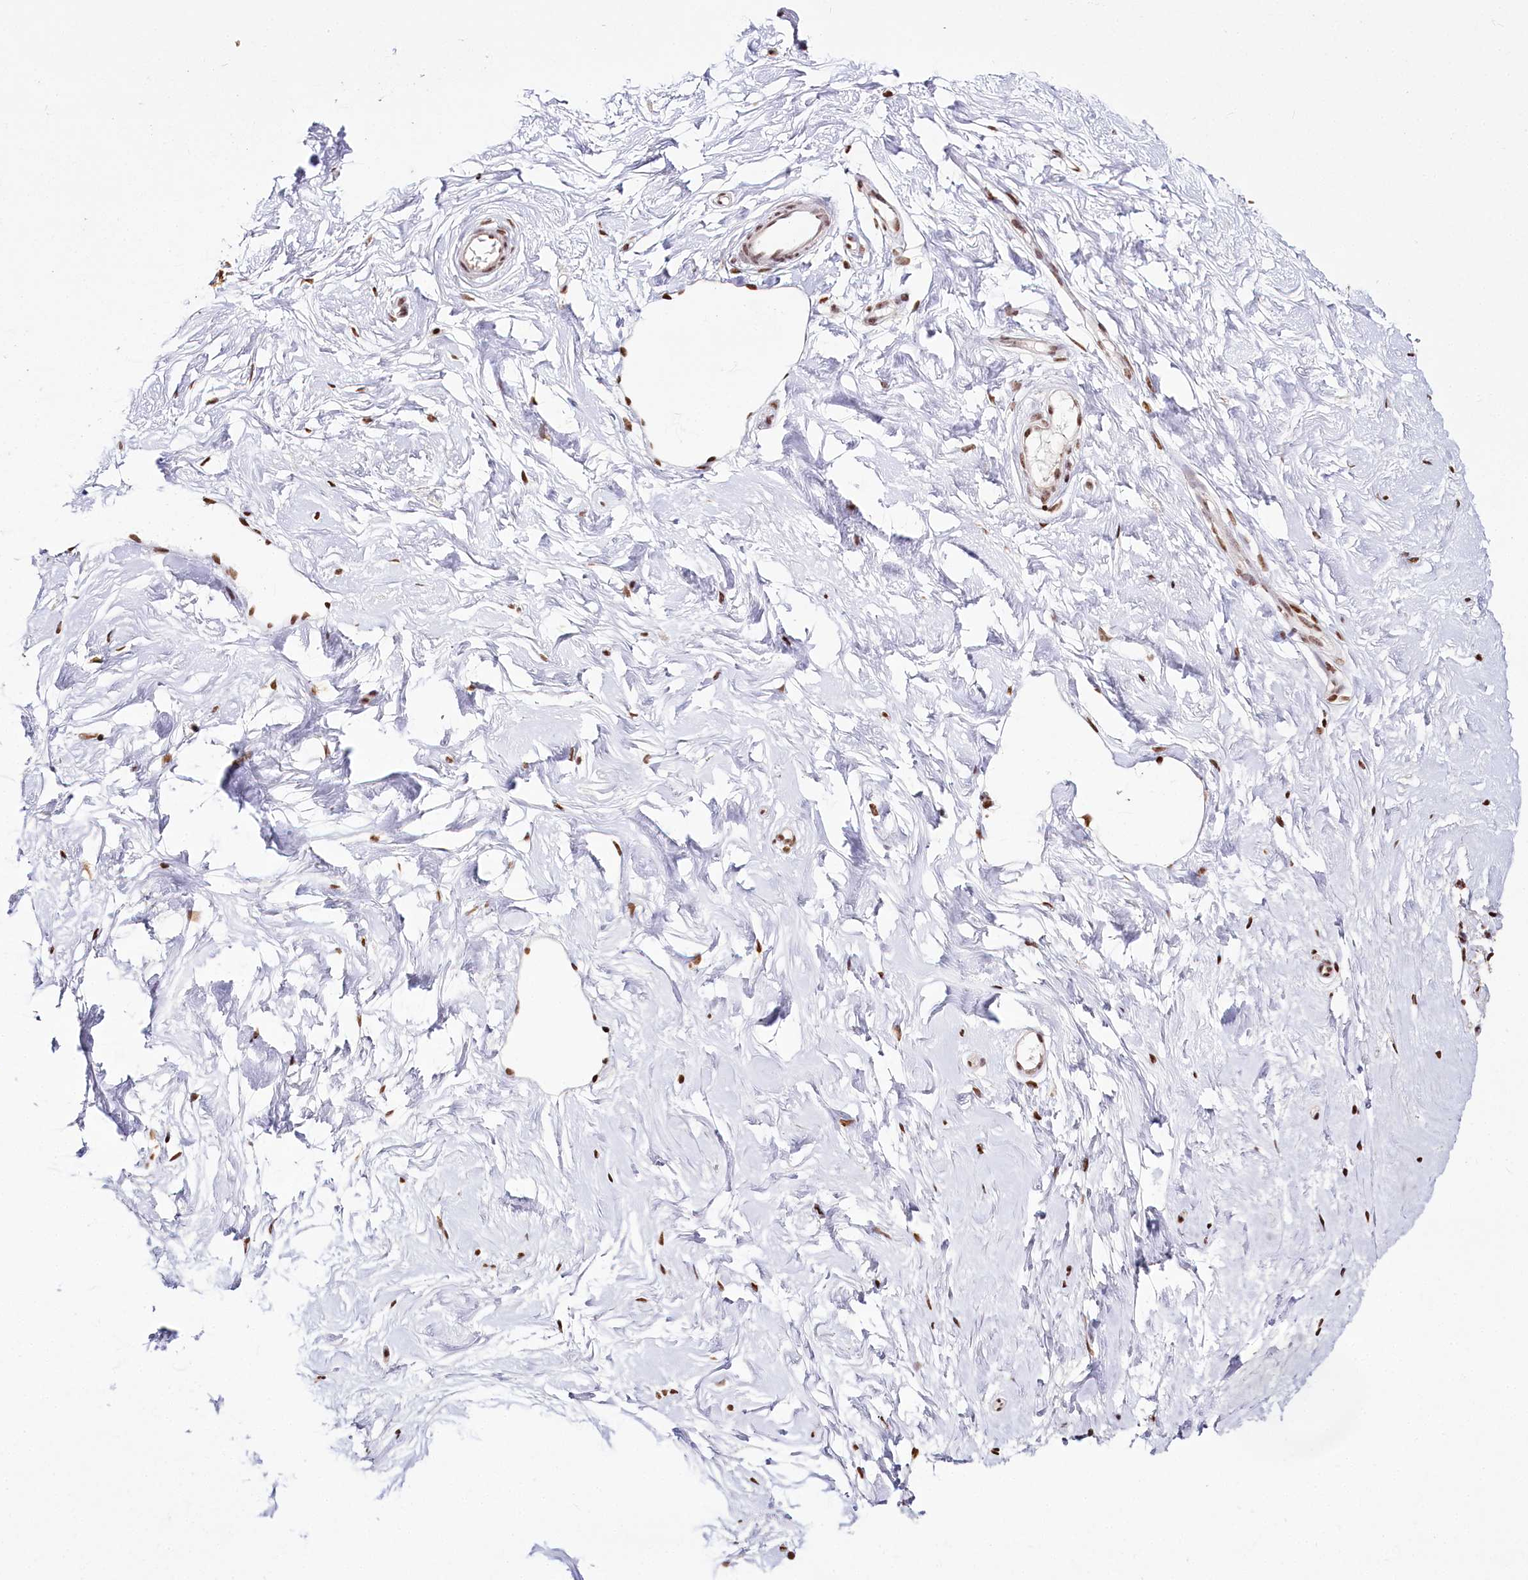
{"staining": {"intensity": "negative", "quantity": "none", "location": "none"}, "tissue": "breast", "cell_type": "Adipocytes", "image_type": "normal", "snomed": [{"axis": "morphology", "description": "Normal tissue, NOS"}, {"axis": "morphology", "description": "Adenoma, NOS"}, {"axis": "topography", "description": "Breast"}], "caption": "Immunohistochemistry histopathology image of benign human breast stained for a protein (brown), which shows no staining in adipocytes. (Brightfield microscopy of DAB (3,3'-diaminobenzidine) immunohistochemistry at high magnification).", "gene": "SMARCE1", "patient": {"sex": "female", "age": 23}}